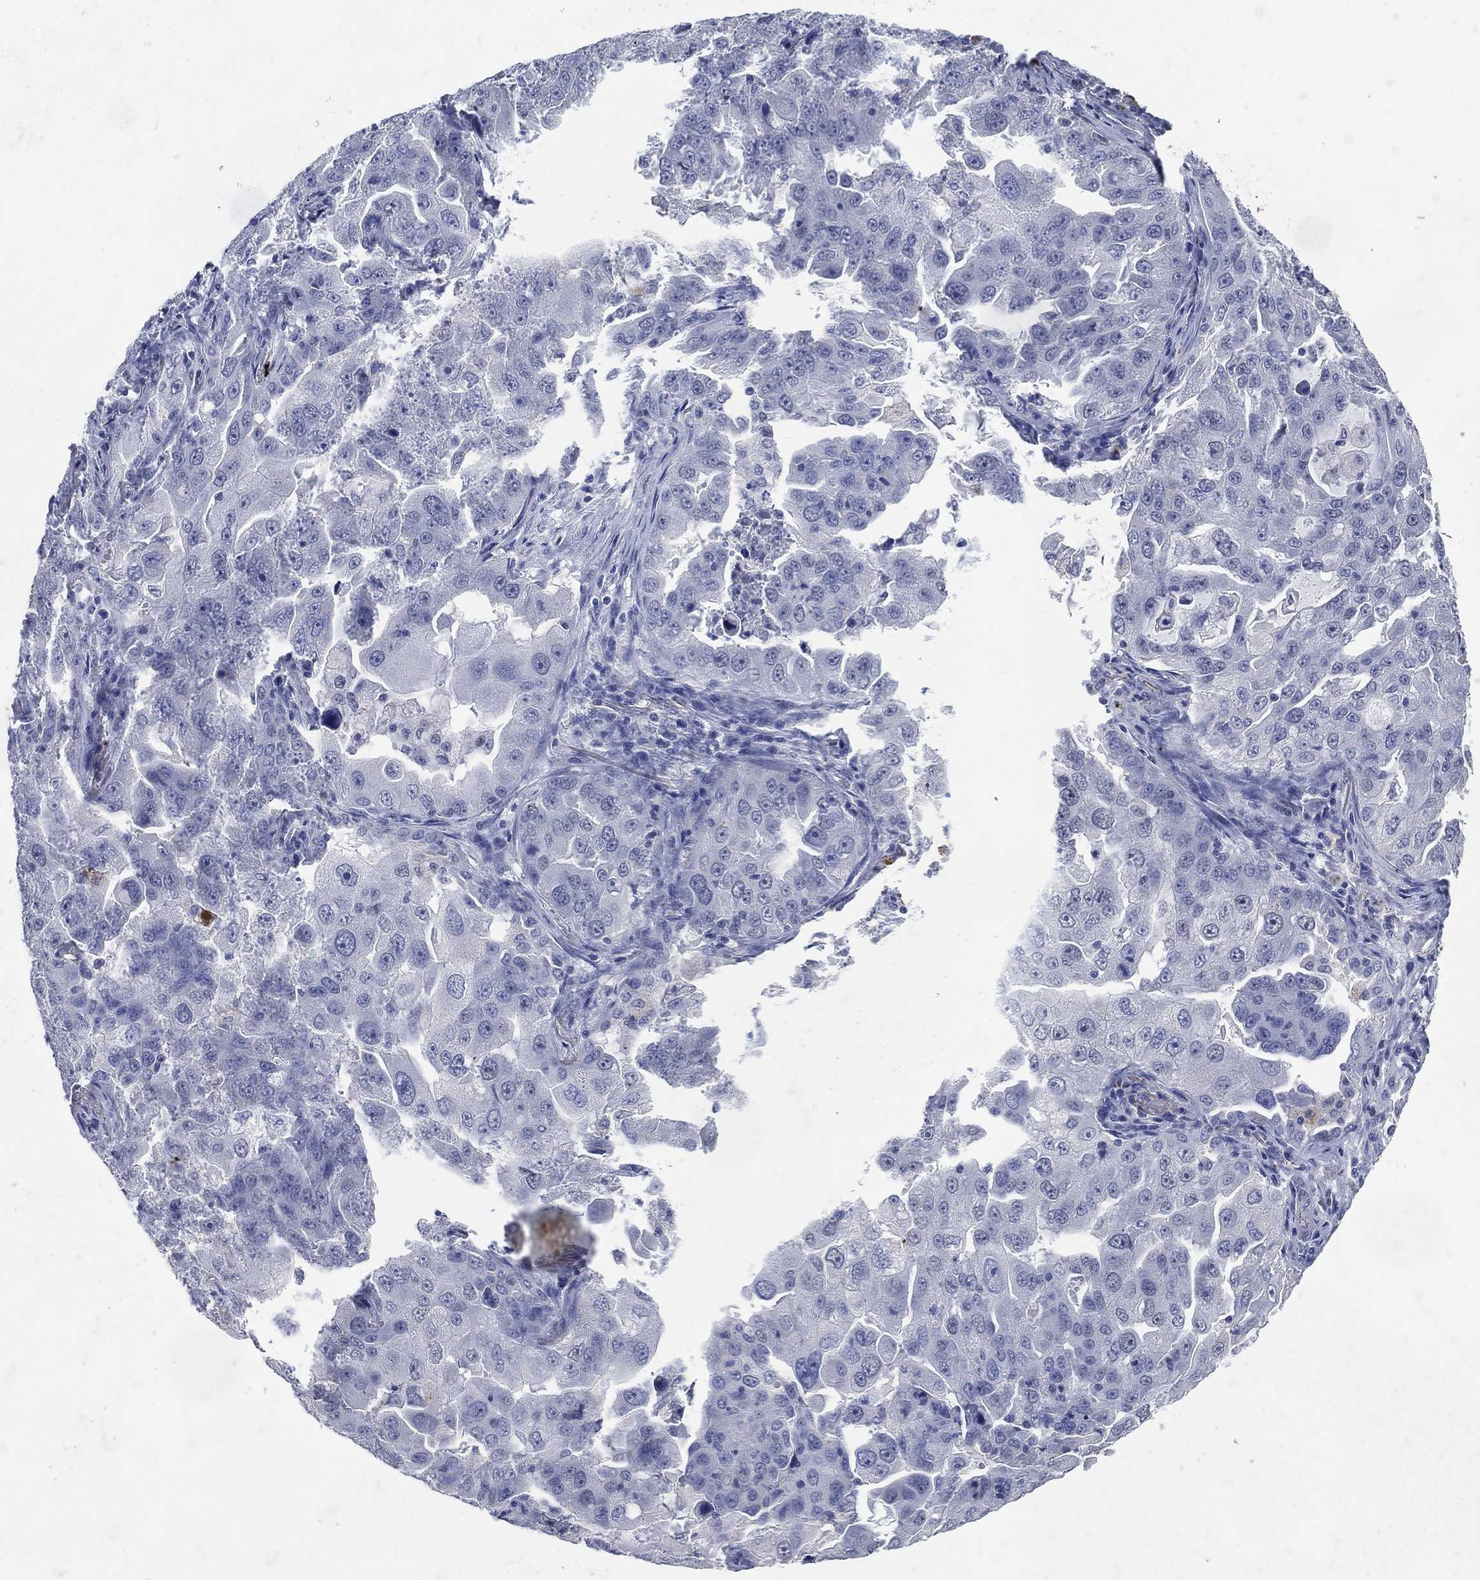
{"staining": {"intensity": "negative", "quantity": "none", "location": "none"}, "tissue": "lung cancer", "cell_type": "Tumor cells", "image_type": "cancer", "snomed": [{"axis": "morphology", "description": "Adenocarcinoma, NOS"}, {"axis": "topography", "description": "Lung"}], "caption": "Tumor cells are negative for protein expression in human adenocarcinoma (lung).", "gene": "FSCN2", "patient": {"sex": "female", "age": 61}}